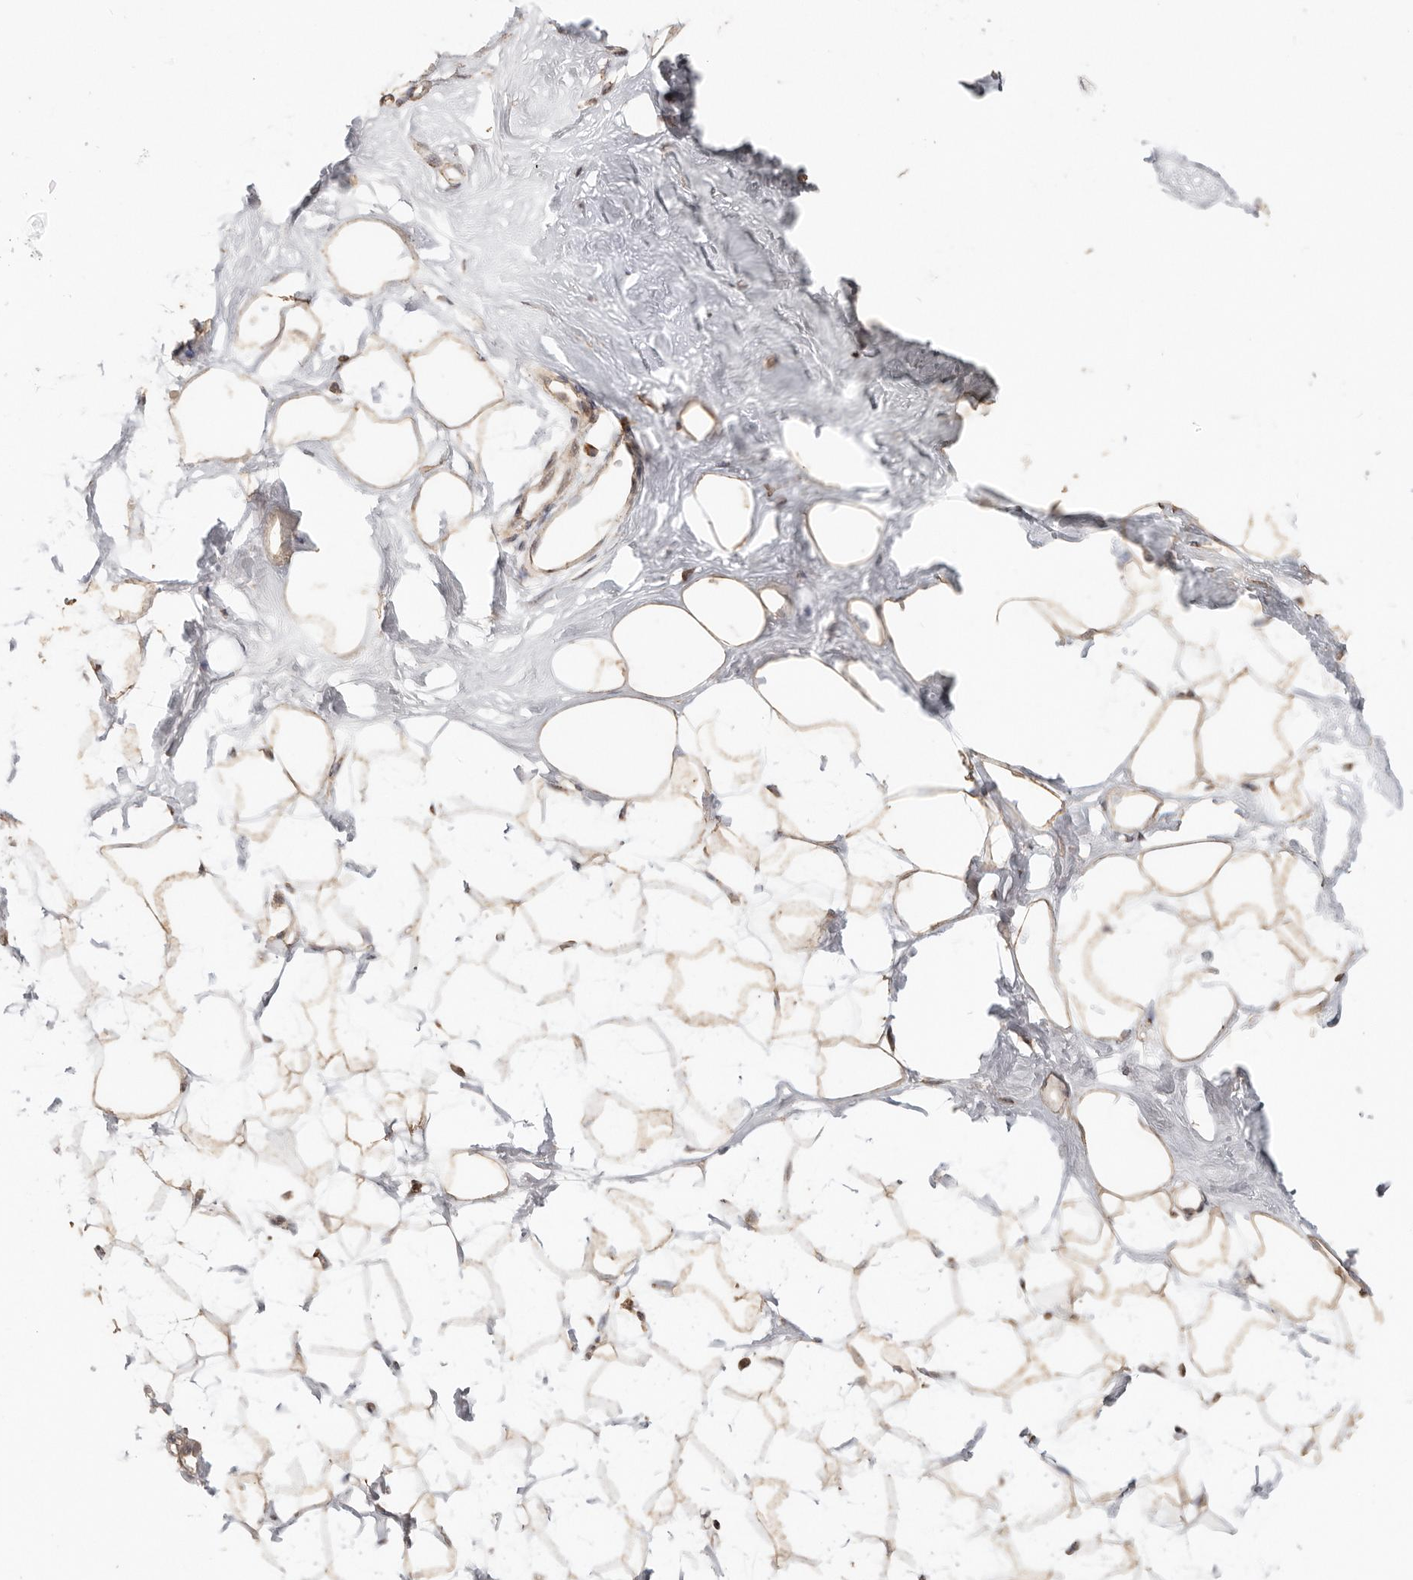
{"staining": {"intensity": "moderate", "quantity": "25%-75%", "location": "cytoplasmic/membranous"}, "tissue": "breast", "cell_type": "Adipocytes", "image_type": "normal", "snomed": [{"axis": "morphology", "description": "Normal tissue, NOS"}, {"axis": "topography", "description": "Breast"}], "caption": "IHC micrograph of unremarkable breast stained for a protein (brown), which reveals medium levels of moderate cytoplasmic/membranous expression in about 25%-75% of adipocytes.", "gene": "NDUFB11", "patient": {"sex": "female", "age": 26}}